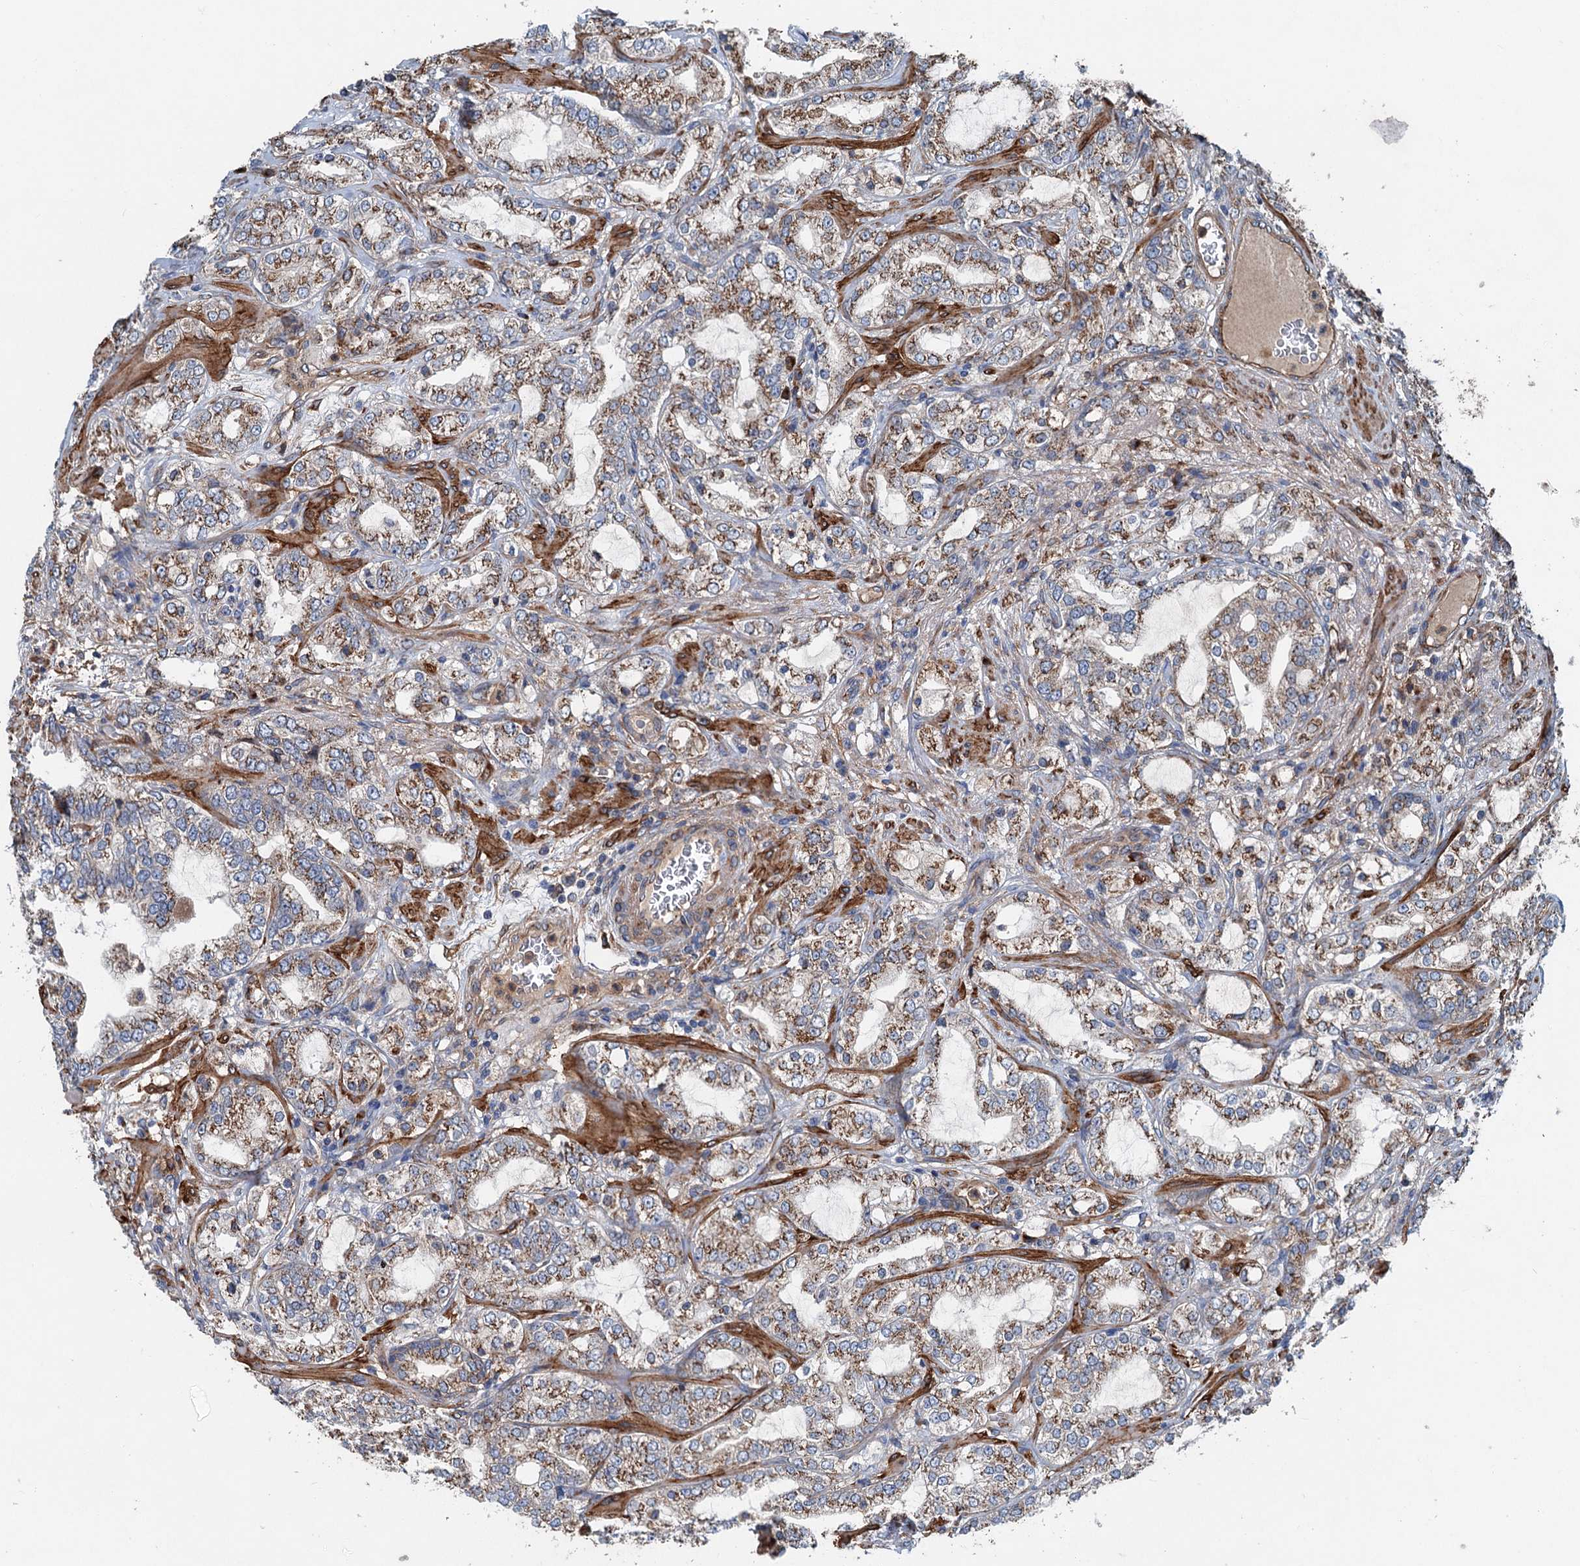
{"staining": {"intensity": "moderate", "quantity": ">75%", "location": "cytoplasmic/membranous"}, "tissue": "prostate cancer", "cell_type": "Tumor cells", "image_type": "cancer", "snomed": [{"axis": "morphology", "description": "Adenocarcinoma, High grade"}, {"axis": "topography", "description": "Prostate"}], "caption": "A photomicrograph of prostate cancer (adenocarcinoma (high-grade)) stained for a protein shows moderate cytoplasmic/membranous brown staining in tumor cells. Immunohistochemistry (ihc) stains the protein of interest in brown and the nuclei are stained blue.", "gene": "CALCOCO1", "patient": {"sex": "male", "age": 64}}